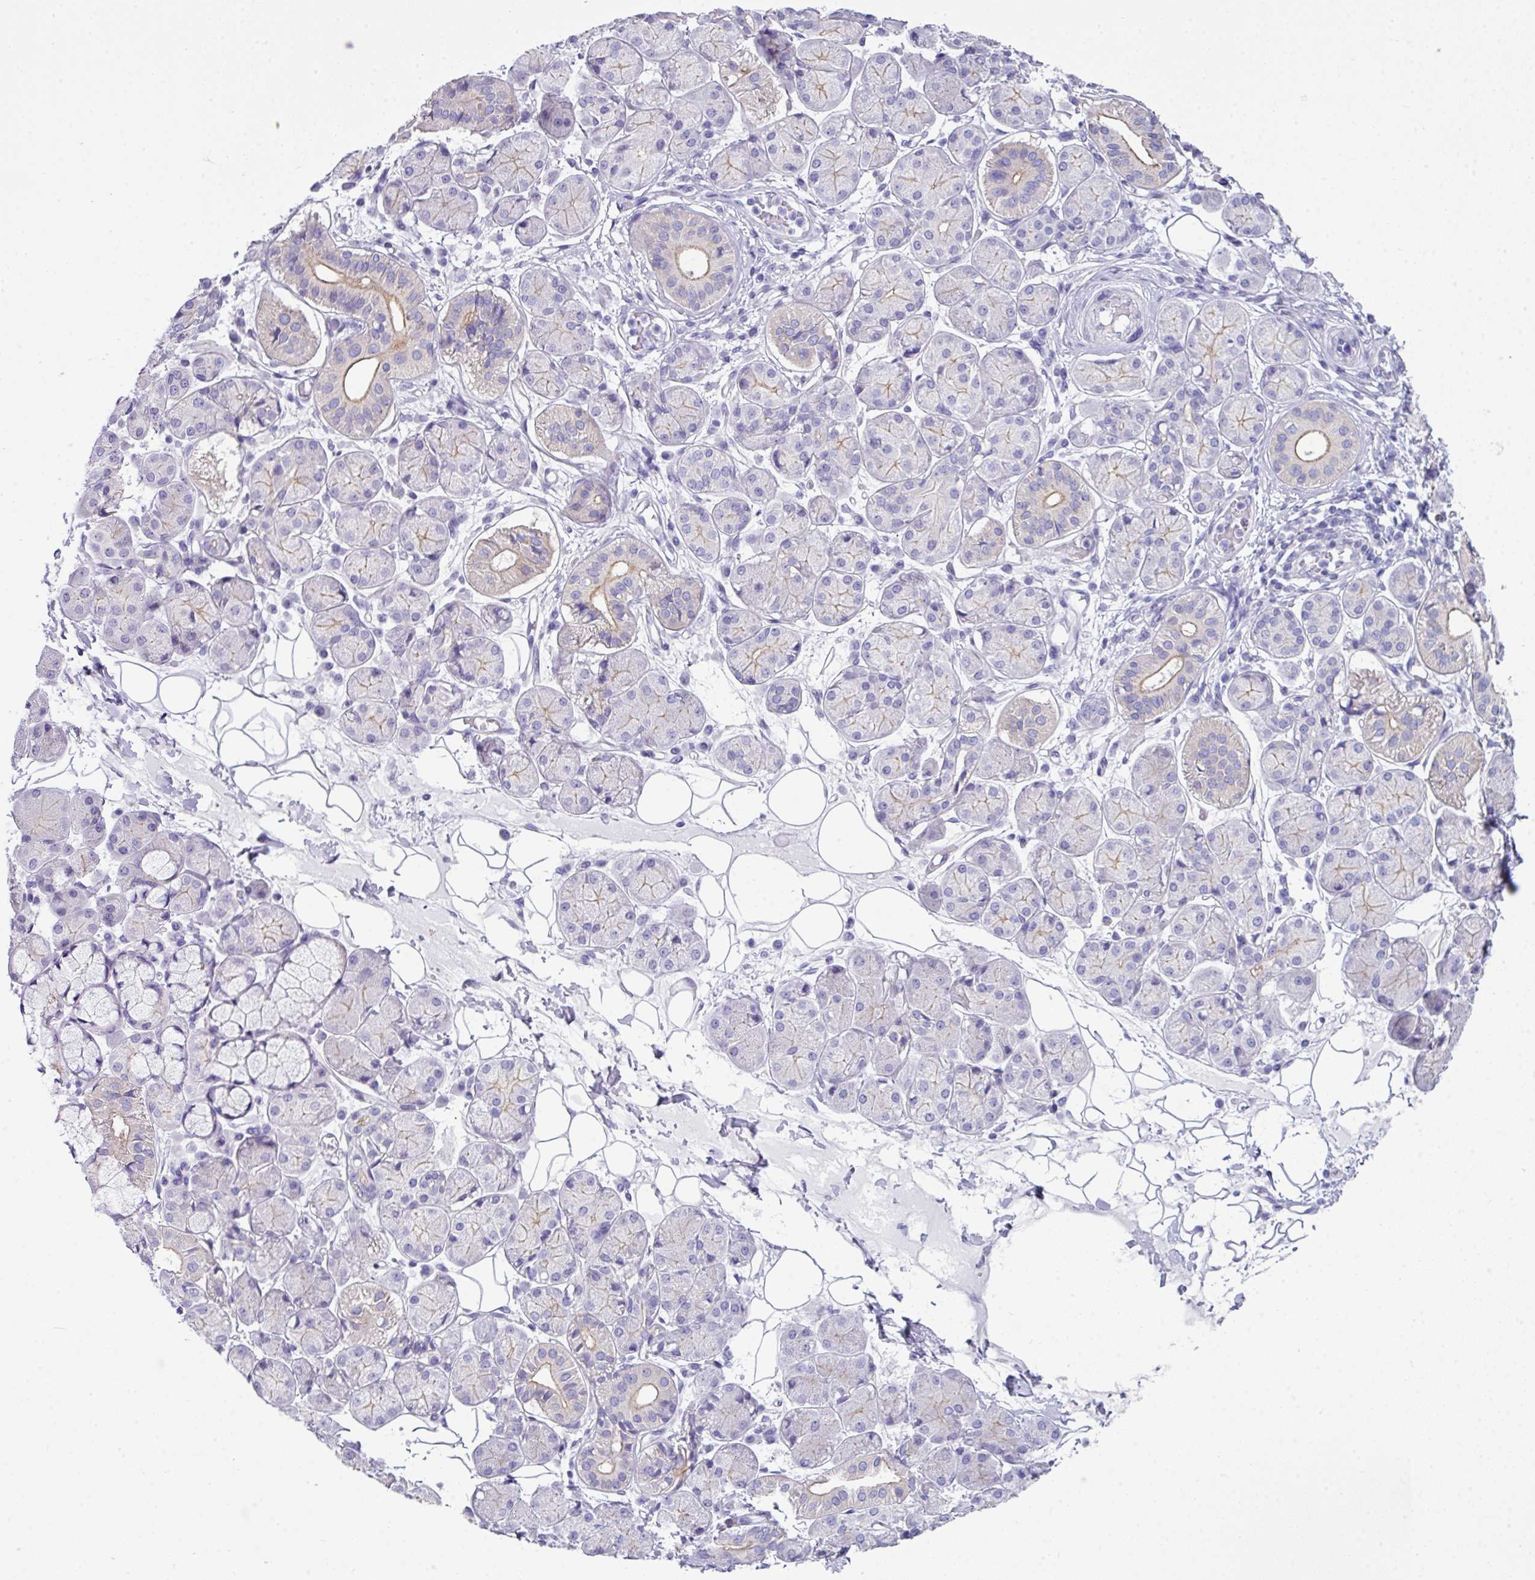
{"staining": {"intensity": "negative", "quantity": "none", "location": "none"}, "tissue": "salivary gland", "cell_type": "Glandular cells", "image_type": "normal", "snomed": [{"axis": "morphology", "description": "Squamous cell carcinoma, NOS"}, {"axis": "topography", "description": "Skin"}, {"axis": "topography", "description": "Head-Neck"}], "caption": "Immunohistochemical staining of unremarkable human salivary gland demonstrates no significant staining in glandular cells. (Stains: DAB immunohistochemistry (IHC) with hematoxylin counter stain, Microscopy: brightfield microscopy at high magnification).", "gene": "ABCC5", "patient": {"sex": "male", "age": 80}}